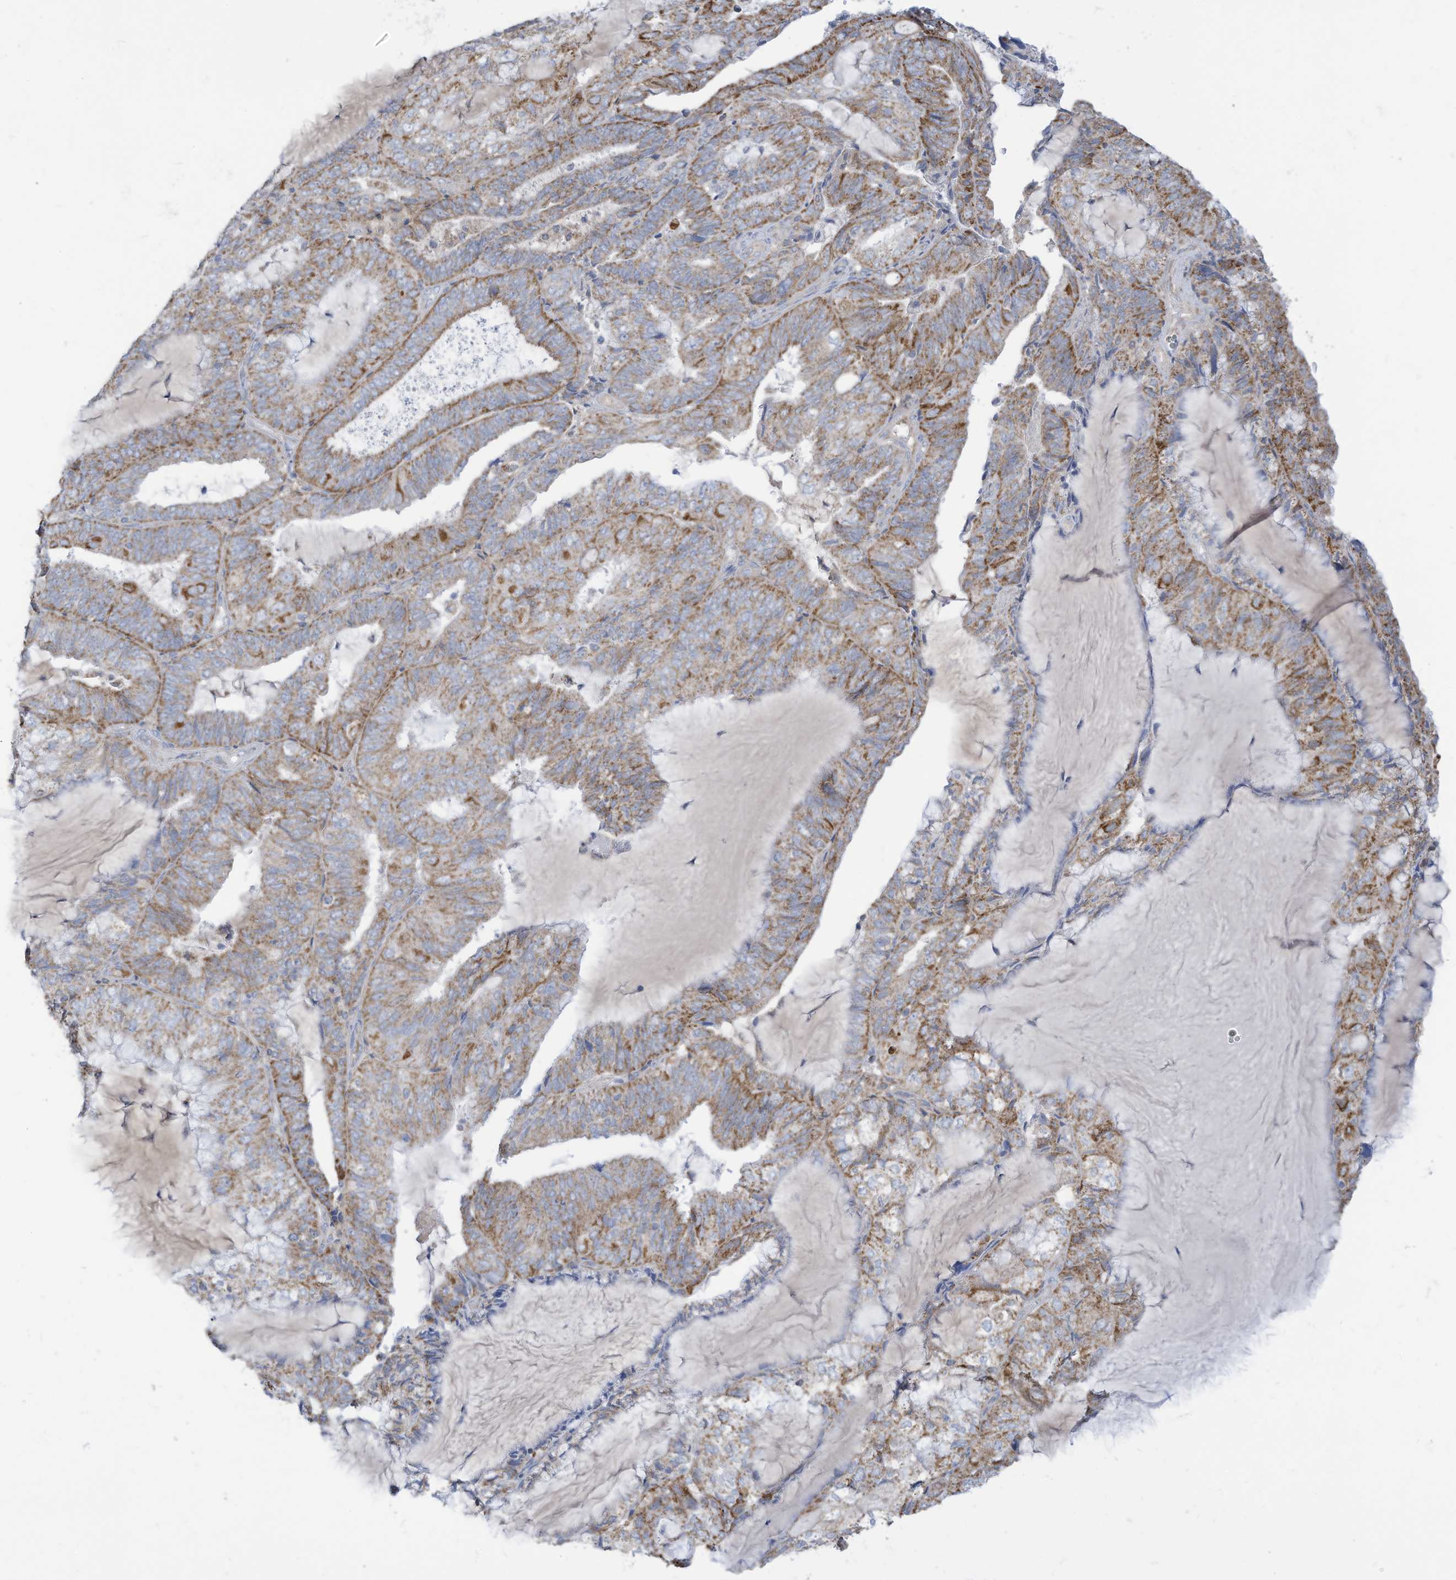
{"staining": {"intensity": "moderate", "quantity": "25%-75%", "location": "cytoplasmic/membranous"}, "tissue": "endometrial cancer", "cell_type": "Tumor cells", "image_type": "cancer", "snomed": [{"axis": "morphology", "description": "Adenocarcinoma, NOS"}, {"axis": "topography", "description": "Endometrium"}], "caption": "Endometrial adenocarcinoma stained with a protein marker exhibits moderate staining in tumor cells.", "gene": "NLN", "patient": {"sex": "female", "age": 81}}